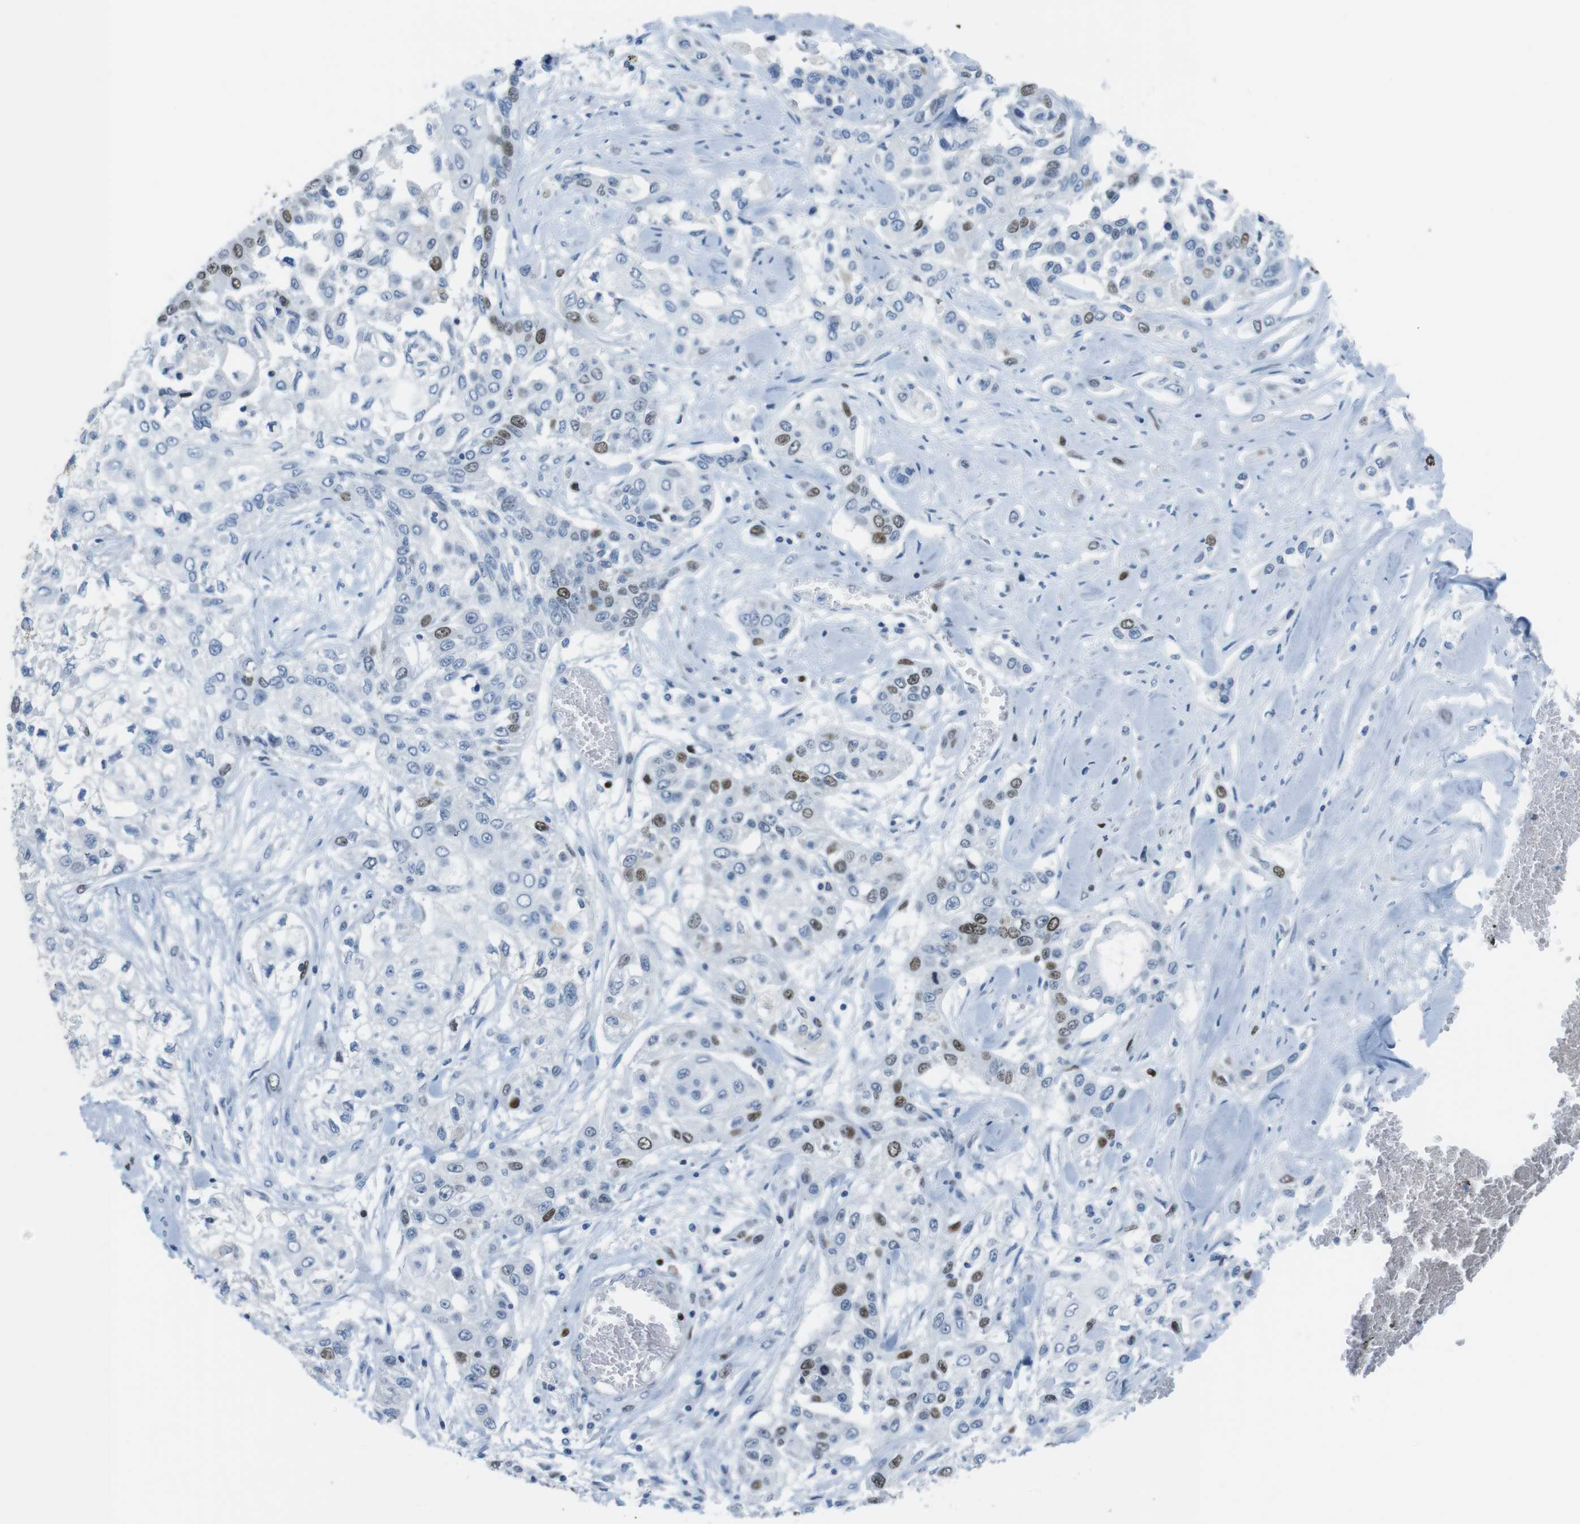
{"staining": {"intensity": "moderate", "quantity": "<25%", "location": "nuclear"}, "tissue": "lung cancer", "cell_type": "Tumor cells", "image_type": "cancer", "snomed": [{"axis": "morphology", "description": "Squamous cell carcinoma, NOS"}, {"axis": "topography", "description": "Lung"}], "caption": "A high-resolution histopathology image shows immunohistochemistry staining of lung cancer (squamous cell carcinoma), which displays moderate nuclear positivity in about <25% of tumor cells.", "gene": "CHAF1A", "patient": {"sex": "male", "age": 71}}